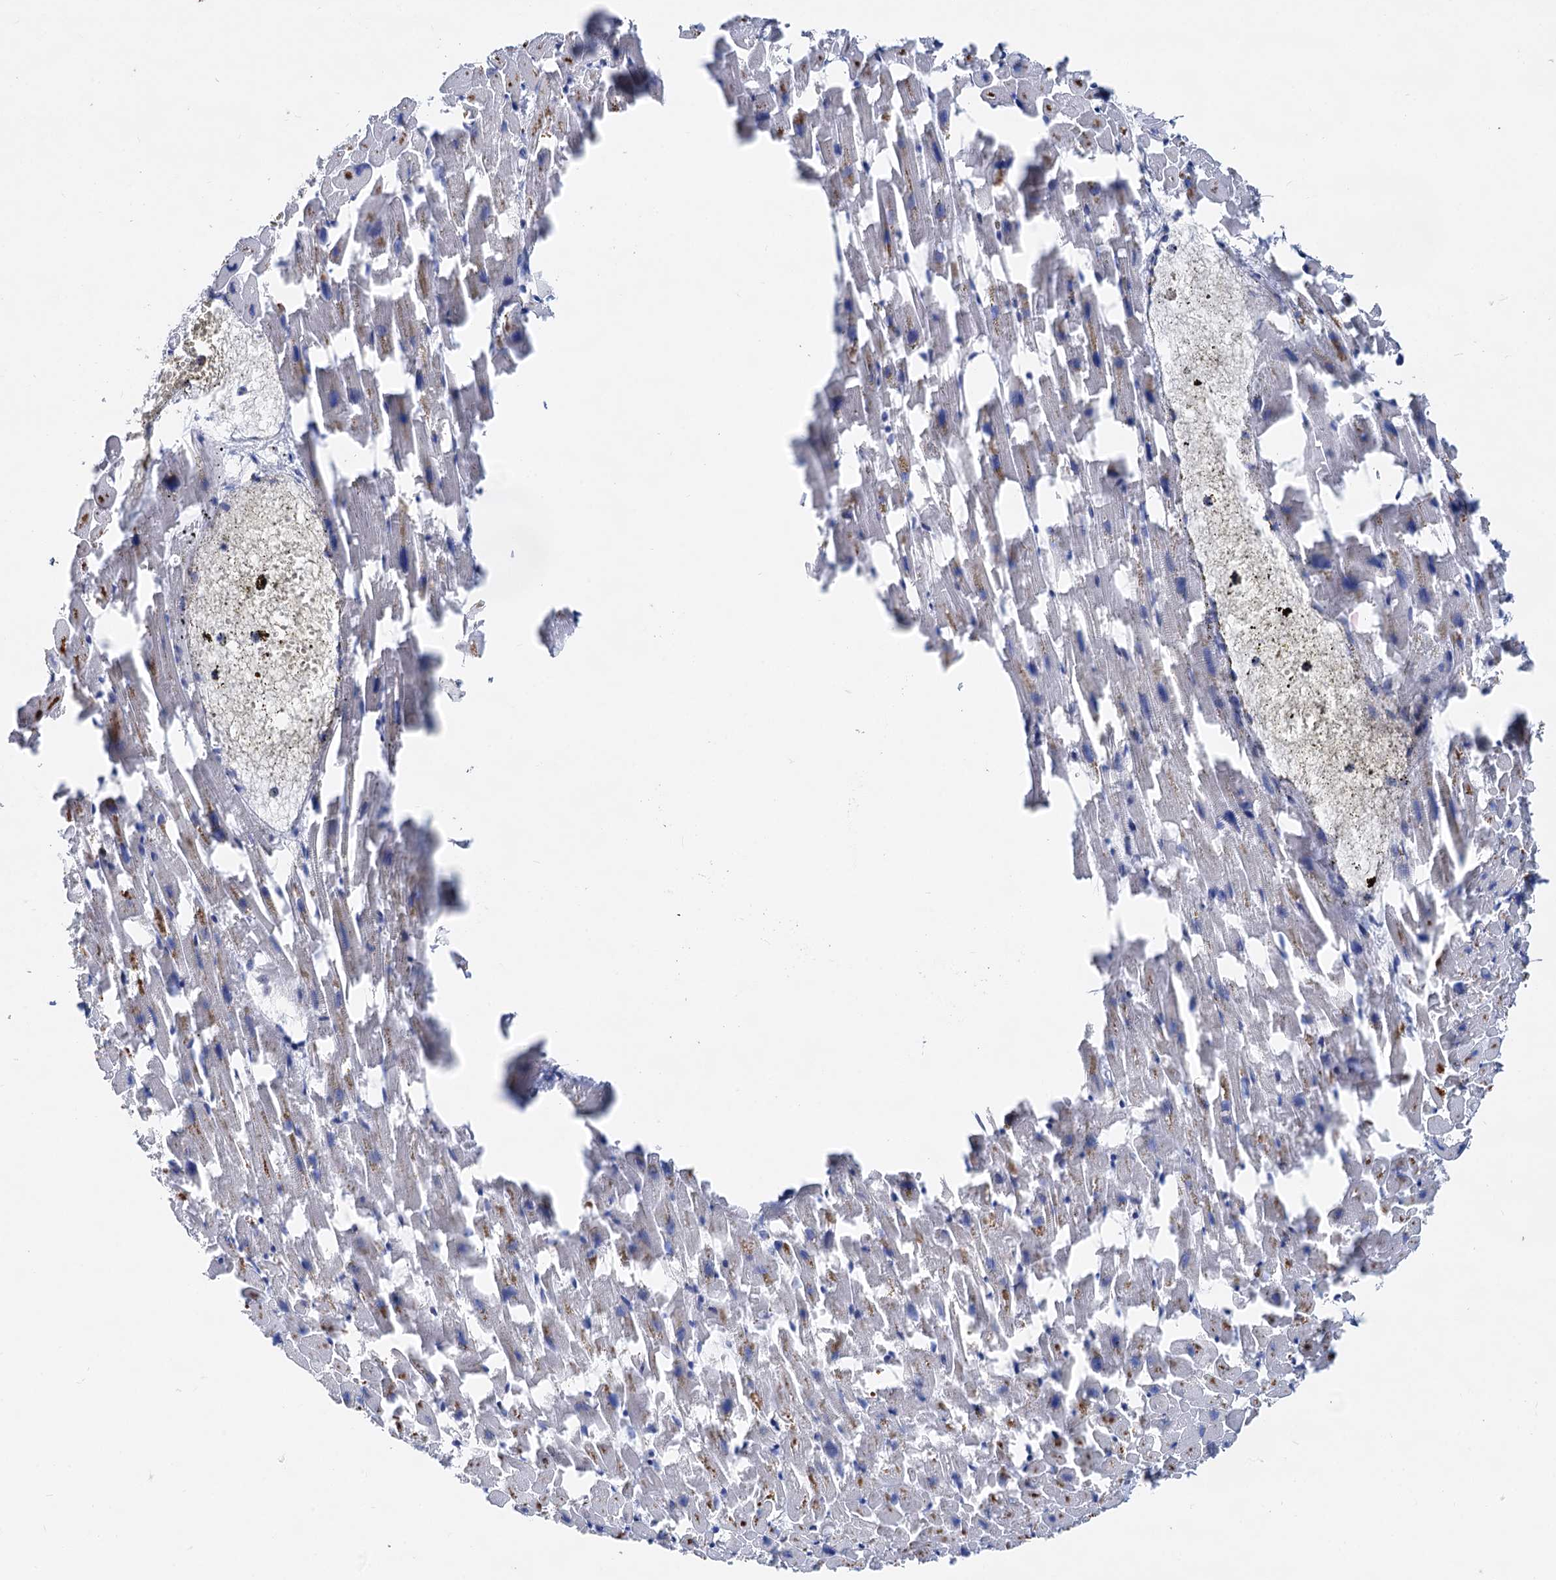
{"staining": {"intensity": "moderate", "quantity": "25%-75%", "location": "cytoplasmic/membranous"}, "tissue": "heart muscle", "cell_type": "Cardiomyocytes", "image_type": "normal", "snomed": [{"axis": "morphology", "description": "Normal tissue, NOS"}, {"axis": "topography", "description": "Heart"}], "caption": "Immunohistochemical staining of unremarkable heart muscle demonstrates 25%-75% levels of moderate cytoplasmic/membranous protein expression in about 25%-75% of cardiomyocytes. The protein is stained brown, and the nuclei are stained in blue (DAB (3,3'-diaminobenzidine) IHC with brightfield microscopy, high magnification).", "gene": "TM9SF3", "patient": {"sex": "female", "age": 64}}